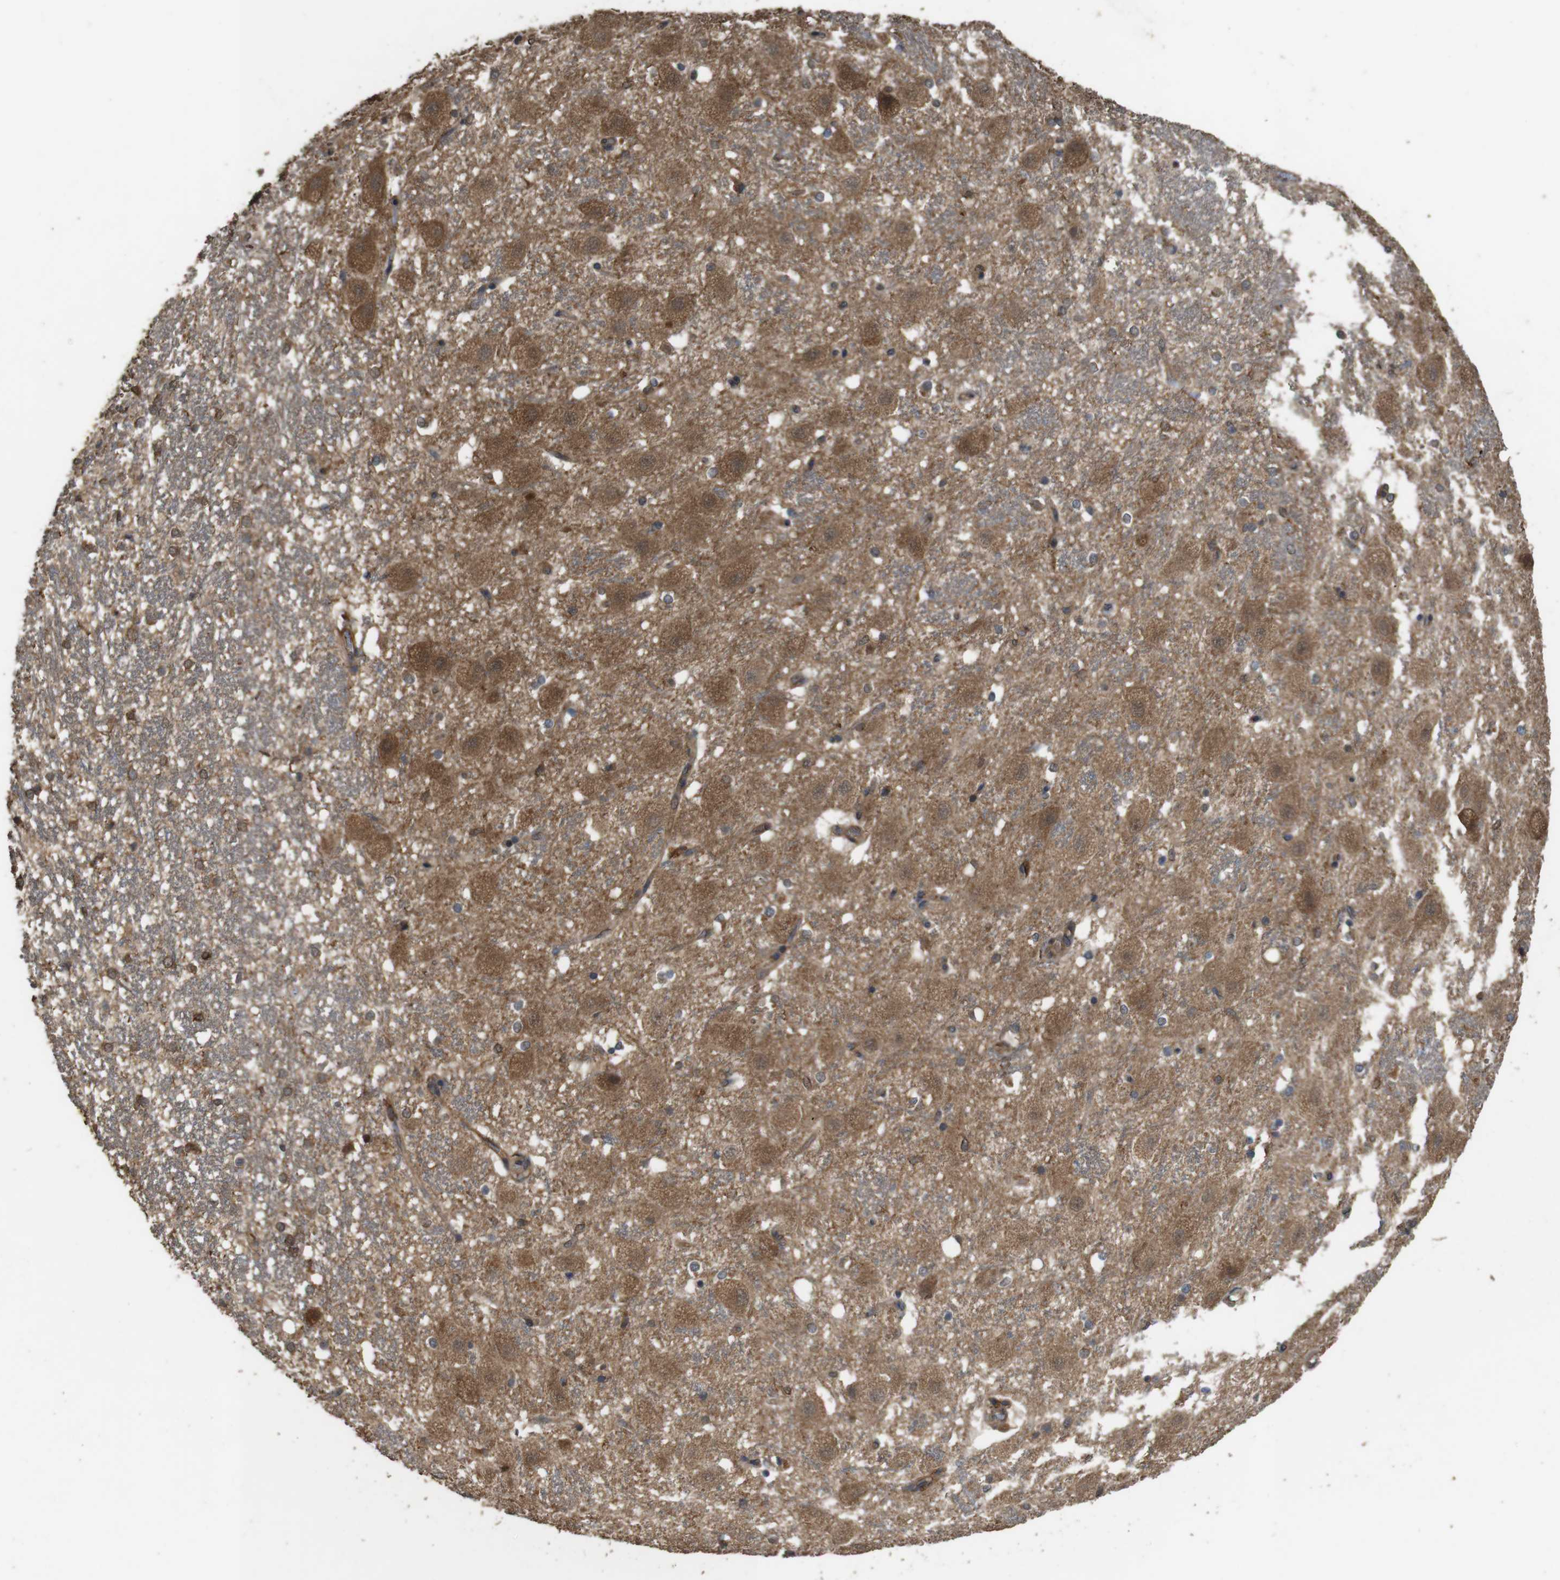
{"staining": {"intensity": "moderate", "quantity": "<25%", "location": "cytoplasmic/membranous"}, "tissue": "hippocampus", "cell_type": "Glial cells", "image_type": "normal", "snomed": [{"axis": "morphology", "description": "Normal tissue, NOS"}, {"axis": "topography", "description": "Hippocampus"}], "caption": "High-power microscopy captured an immunohistochemistry (IHC) photomicrograph of normal hippocampus, revealing moderate cytoplasmic/membranous expression in about <25% of glial cells. The protein of interest is stained brown, and the nuclei are stained in blue (DAB (3,3'-diaminobenzidine) IHC with brightfield microscopy, high magnification).", "gene": "BAG4", "patient": {"sex": "female", "age": 19}}